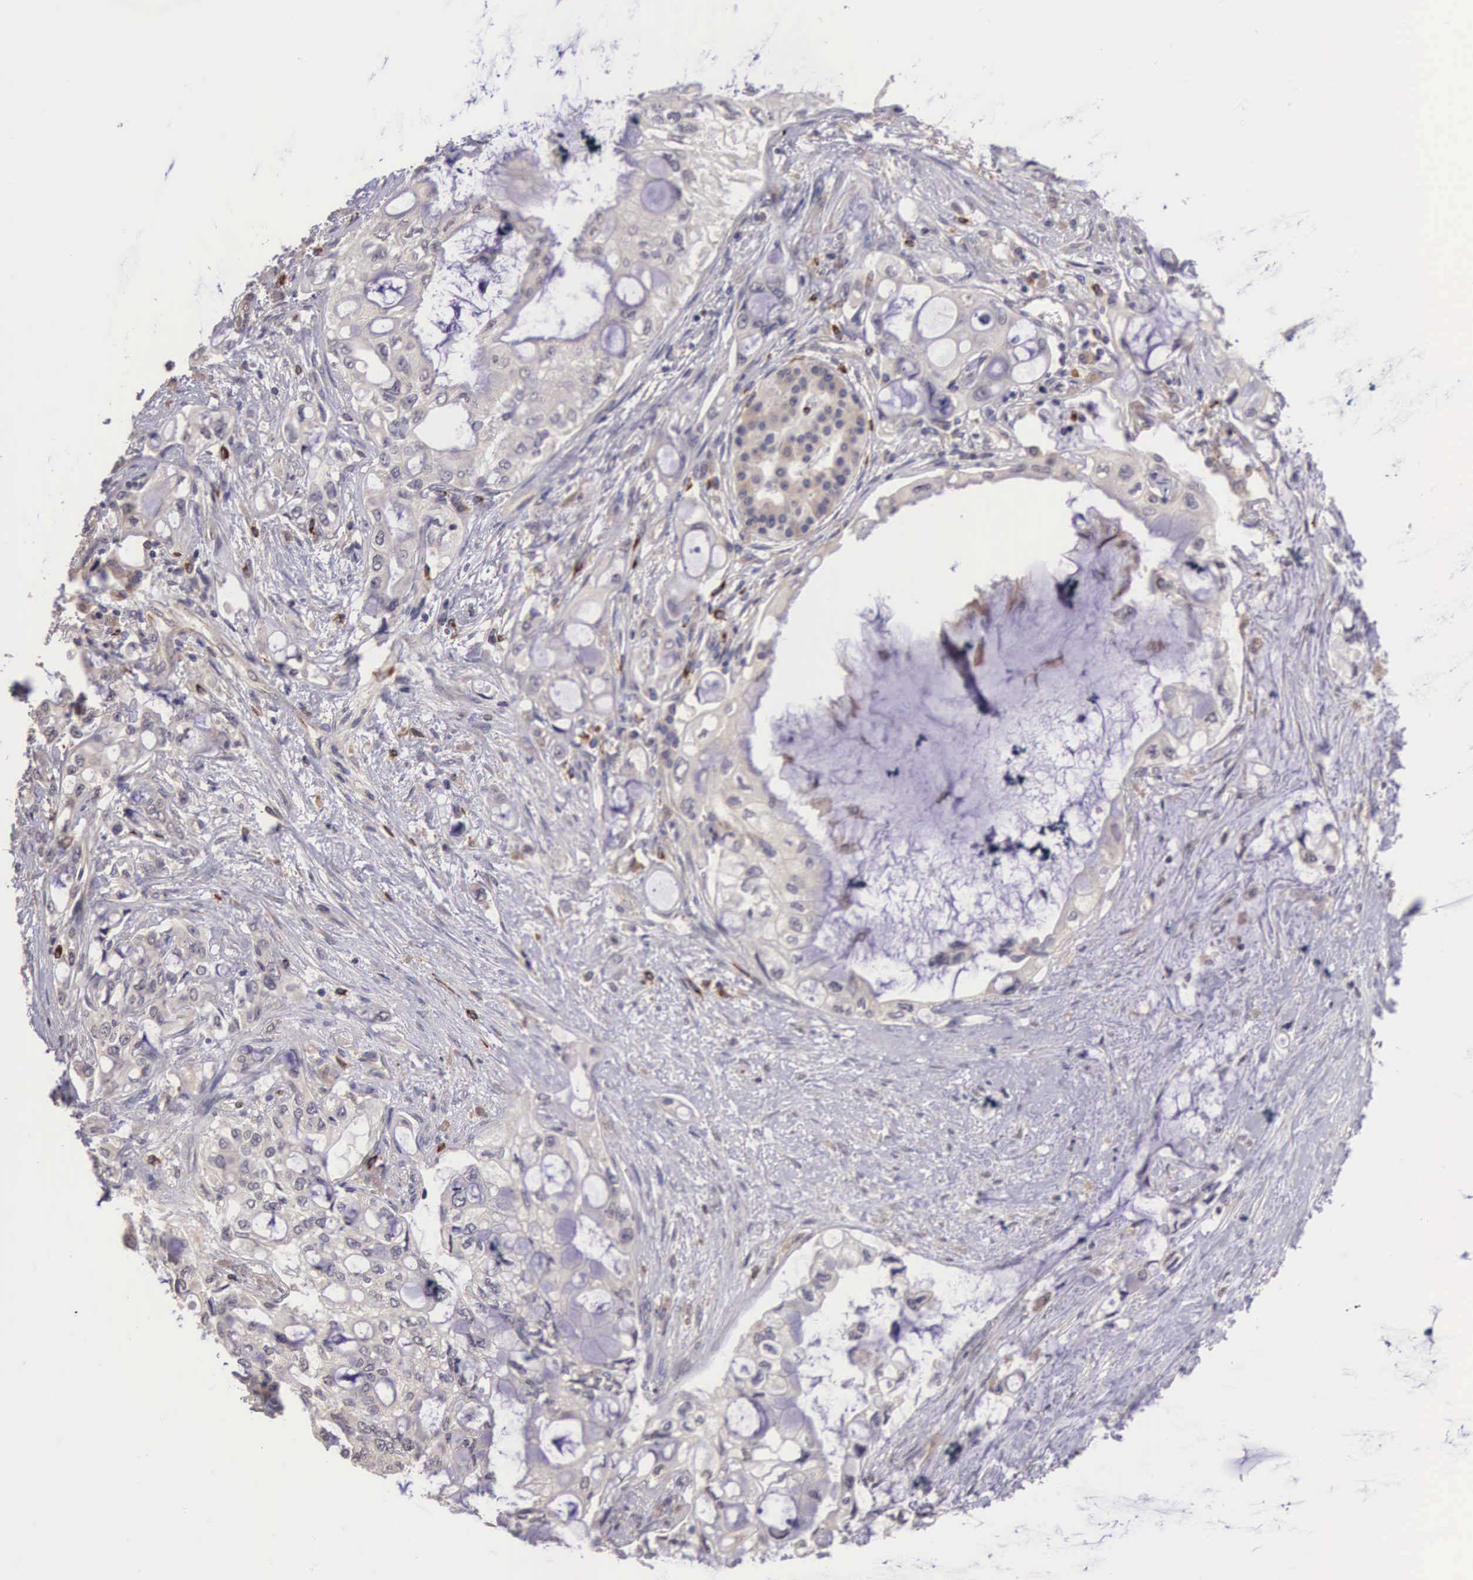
{"staining": {"intensity": "weak", "quantity": "25%-75%", "location": "cytoplasmic/membranous"}, "tissue": "pancreatic cancer", "cell_type": "Tumor cells", "image_type": "cancer", "snomed": [{"axis": "morphology", "description": "Adenocarcinoma, NOS"}, {"axis": "topography", "description": "Pancreas"}], "caption": "This image demonstrates immunohistochemistry (IHC) staining of human pancreatic adenocarcinoma, with low weak cytoplasmic/membranous staining in approximately 25%-75% of tumor cells.", "gene": "CDC45", "patient": {"sex": "female", "age": 70}}